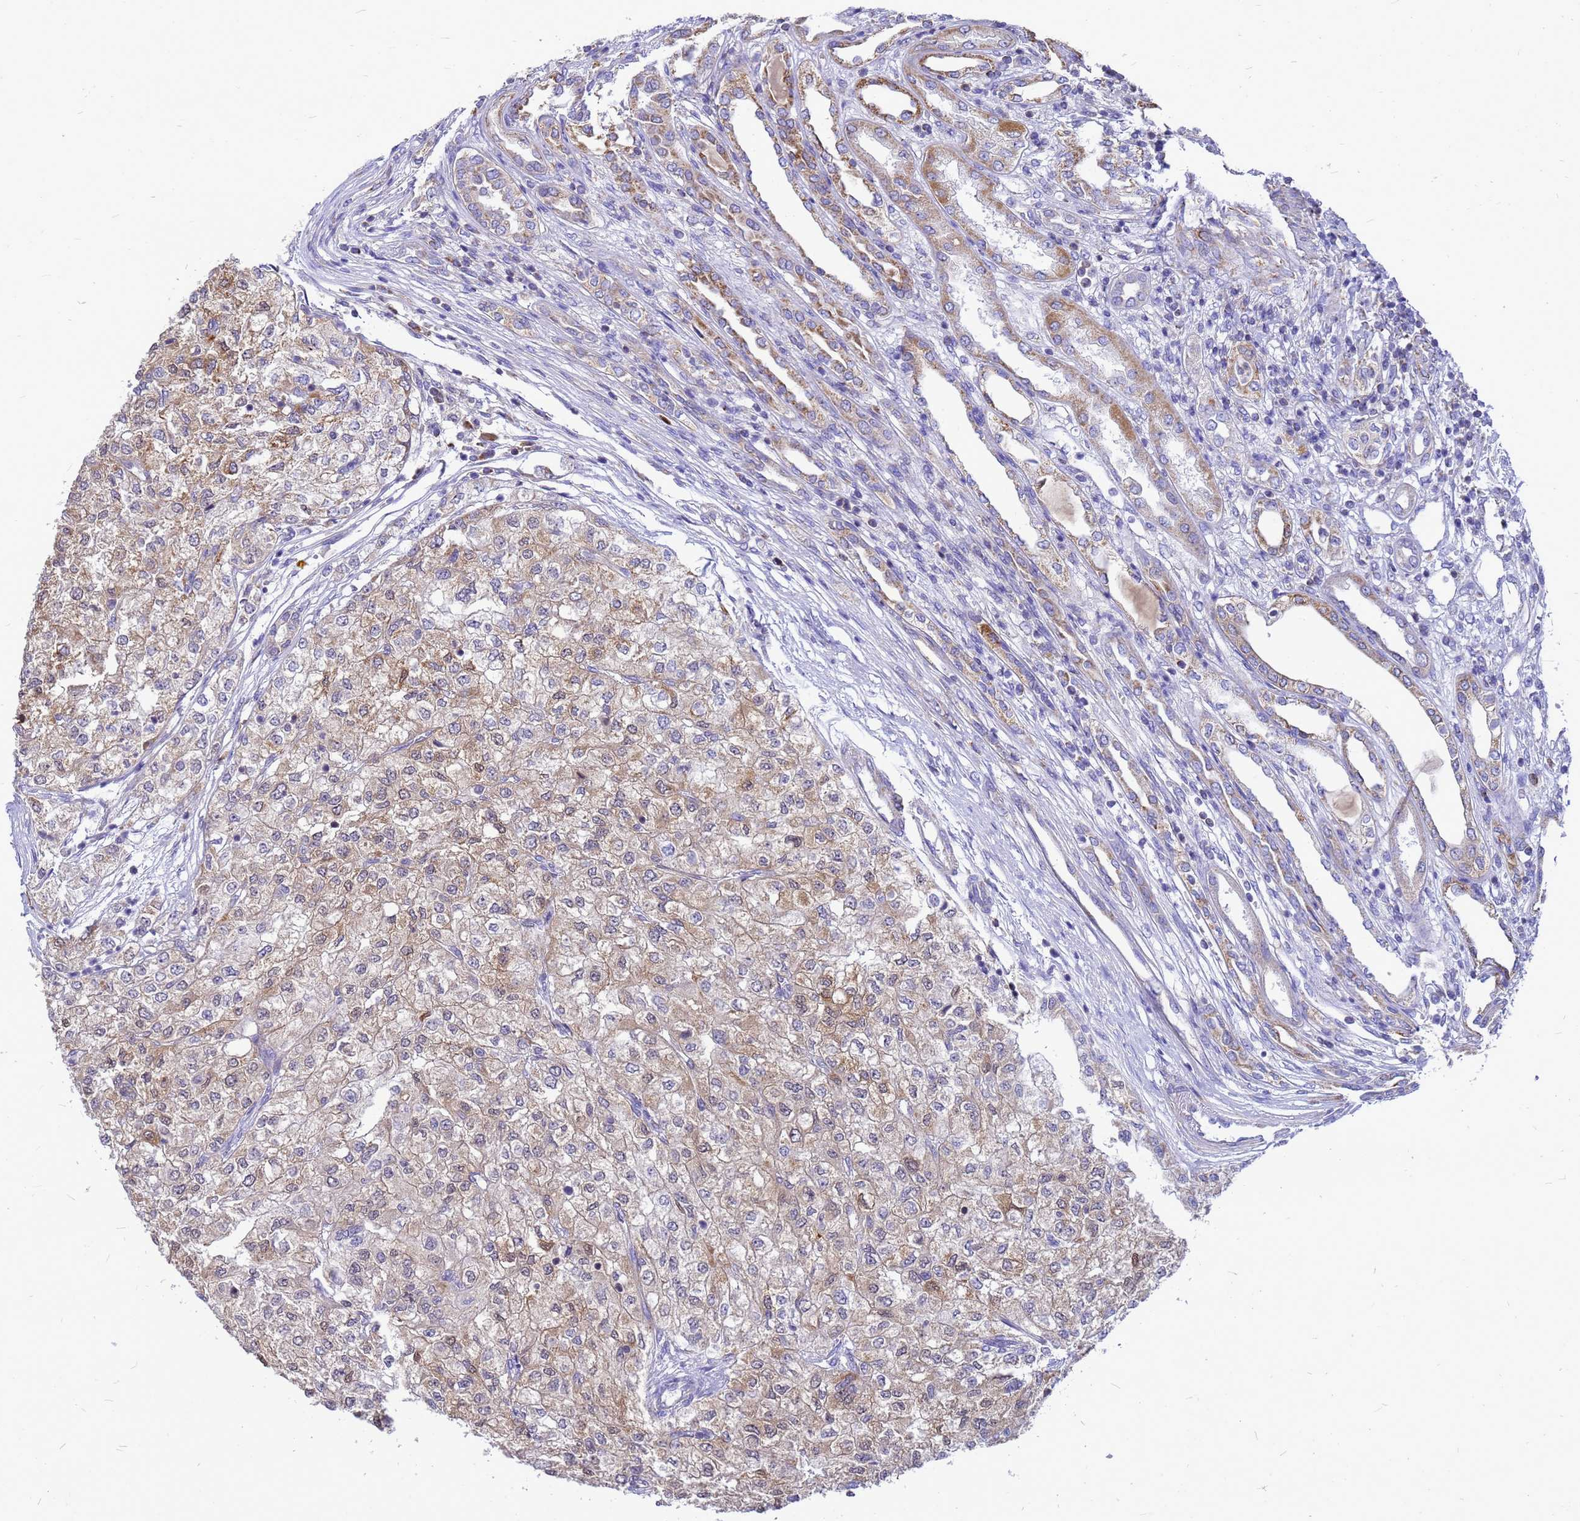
{"staining": {"intensity": "moderate", "quantity": "25%-75%", "location": "cytoplasmic/membranous"}, "tissue": "renal cancer", "cell_type": "Tumor cells", "image_type": "cancer", "snomed": [{"axis": "morphology", "description": "Adenocarcinoma, NOS"}, {"axis": "topography", "description": "Kidney"}], "caption": "Immunohistochemistry (IHC) staining of renal cancer (adenocarcinoma), which exhibits medium levels of moderate cytoplasmic/membranous staining in approximately 25%-75% of tumor cells indicating moderate cytoplasmic/membranous protein staining. The staining was performed using DAB (3,3'-diaminobenzidine) (brown) for protein detection and nuclei were counterstained in hematoxylin (blue).", "gene": "CMC4", "patient": {"sex": "female", "age": 54}}